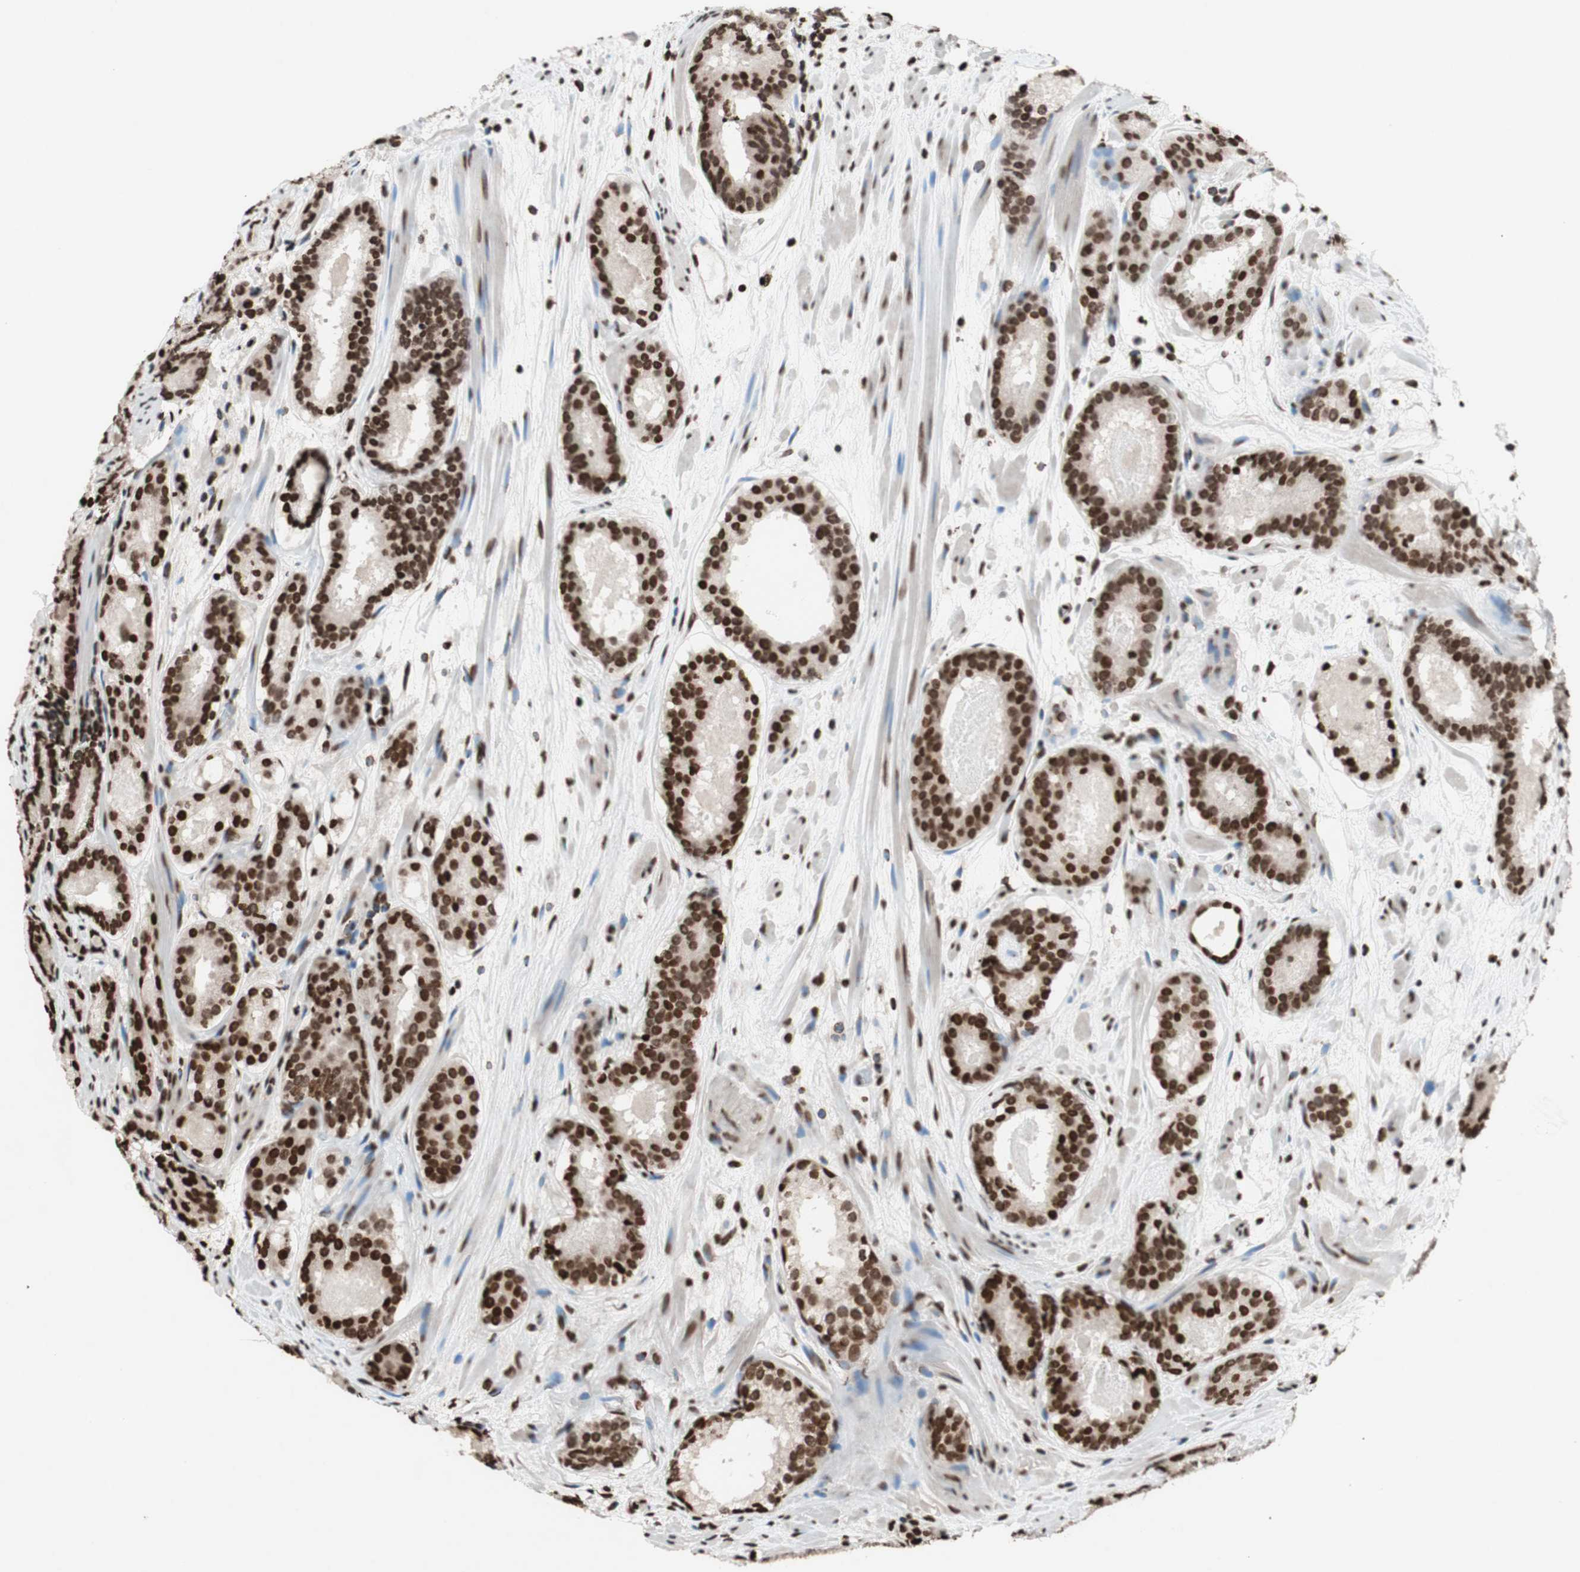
{"staining": {"intensity": "strong", "quantity": ">75%", "location": "nuclear"}, "tissue": "prostate cancer", "cell_type": "Tumor cells", "image_type": "cancer", "snomed": [{"axis": "morphology", "description": "Adenocarcinoma, Low grade"}, {"axis": "topography", "description": "Prostate"}], "caption": "Immunohistochemical staining of prostate adenocarcinoma (low-grade) shows strong nuclear protein expression in approximately >75% of tumor cells.", "gene": "NCOA3", "patient": {"sex": "male", "age": 69}}